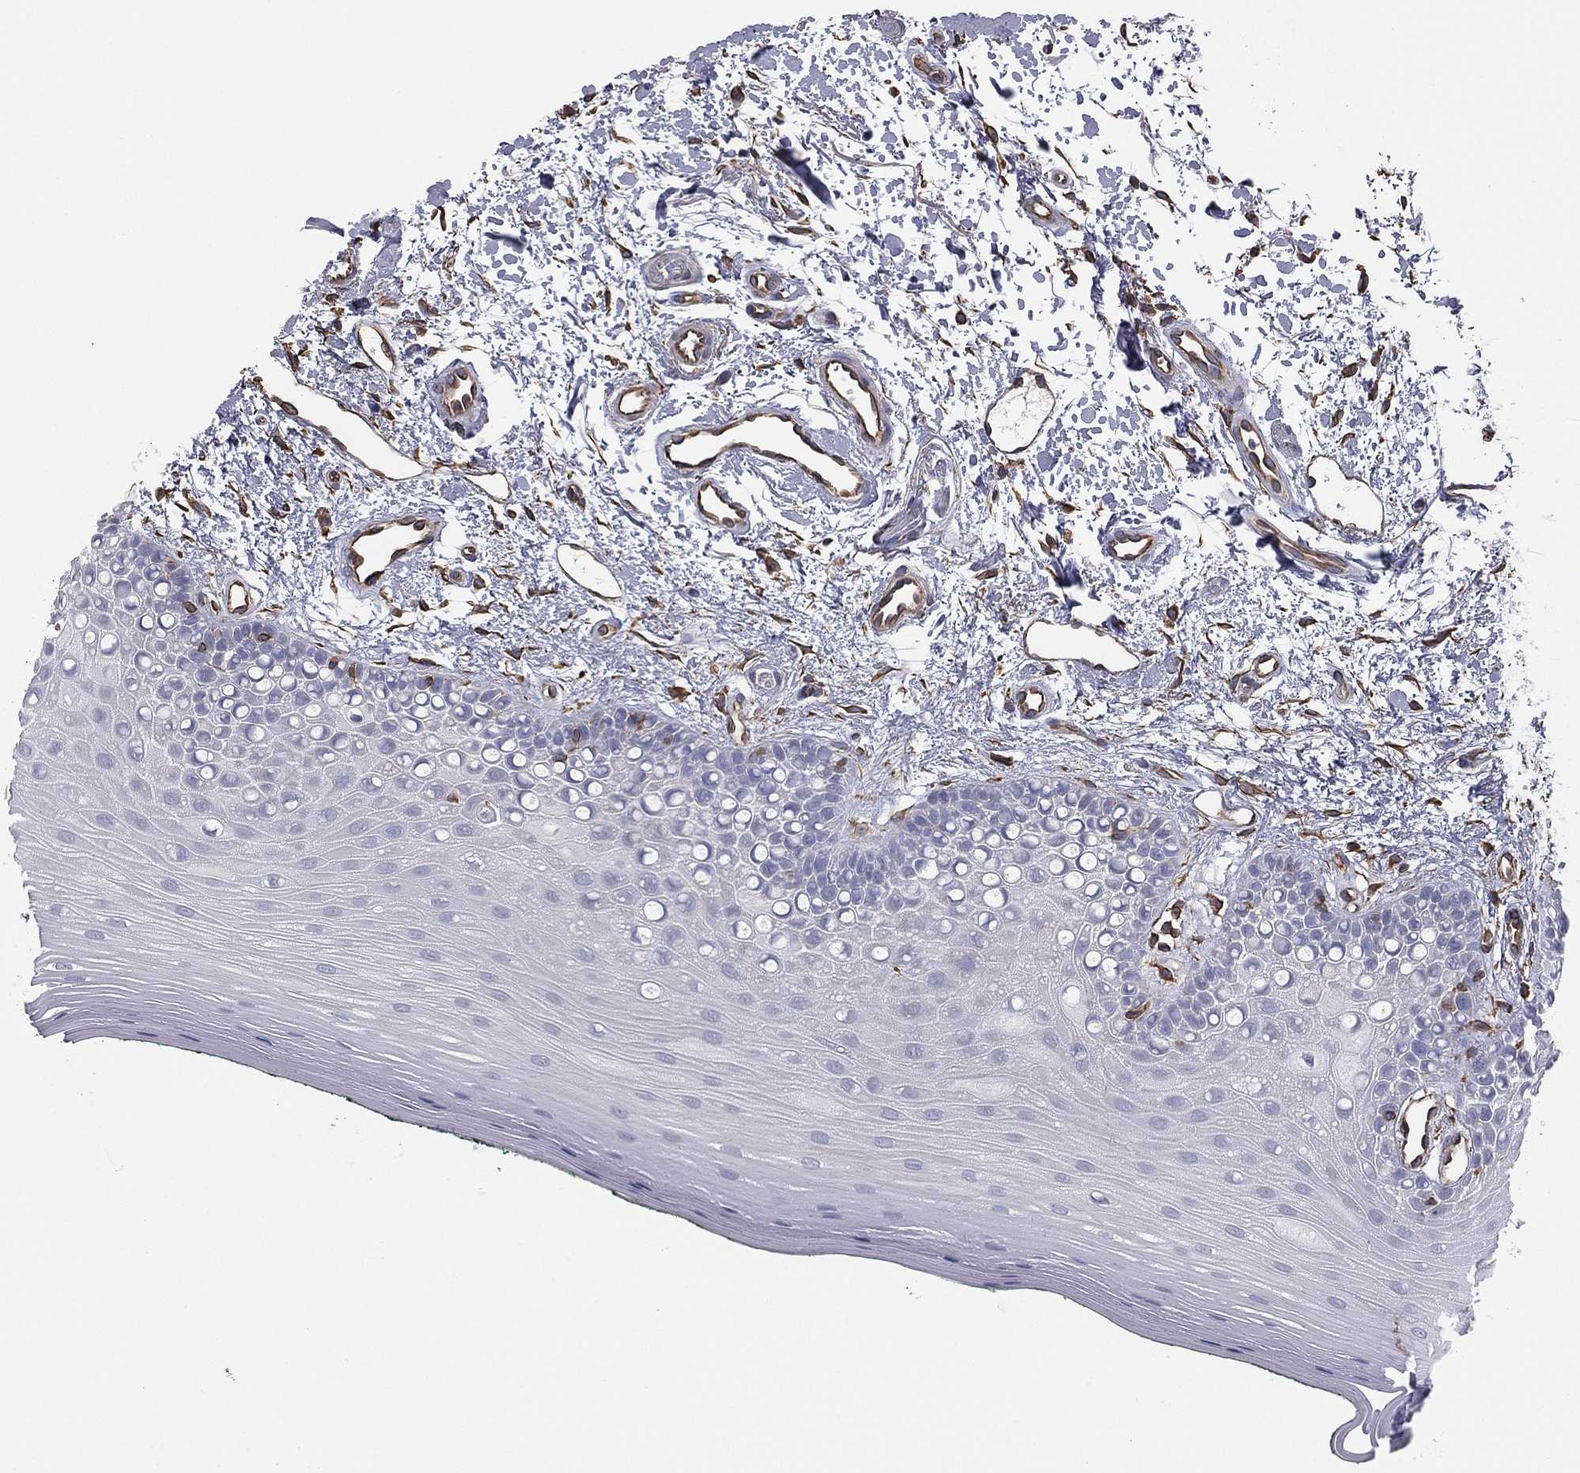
{"staining": {"intensity": "negative", "quantity": "none", "location": "none"}, "tissue": "oral mucosa", "cell_type": "Squamous epithelial cells", "image_type": "normal", "snomed": [{"axis": "morphology", "description": "Normal tissue, NOS"}, {"axis": "topography", "description": "Oral tissue"}], "caption": "Oral mucosa was stained to show a protein in brown. There is no significant positivity in squamous epithelial cells. (Immunohistochemistry, brightfield microscopy, high magnification).", "gene": "SCUBE1", "patient": {"sex": "female", "age": 78}}